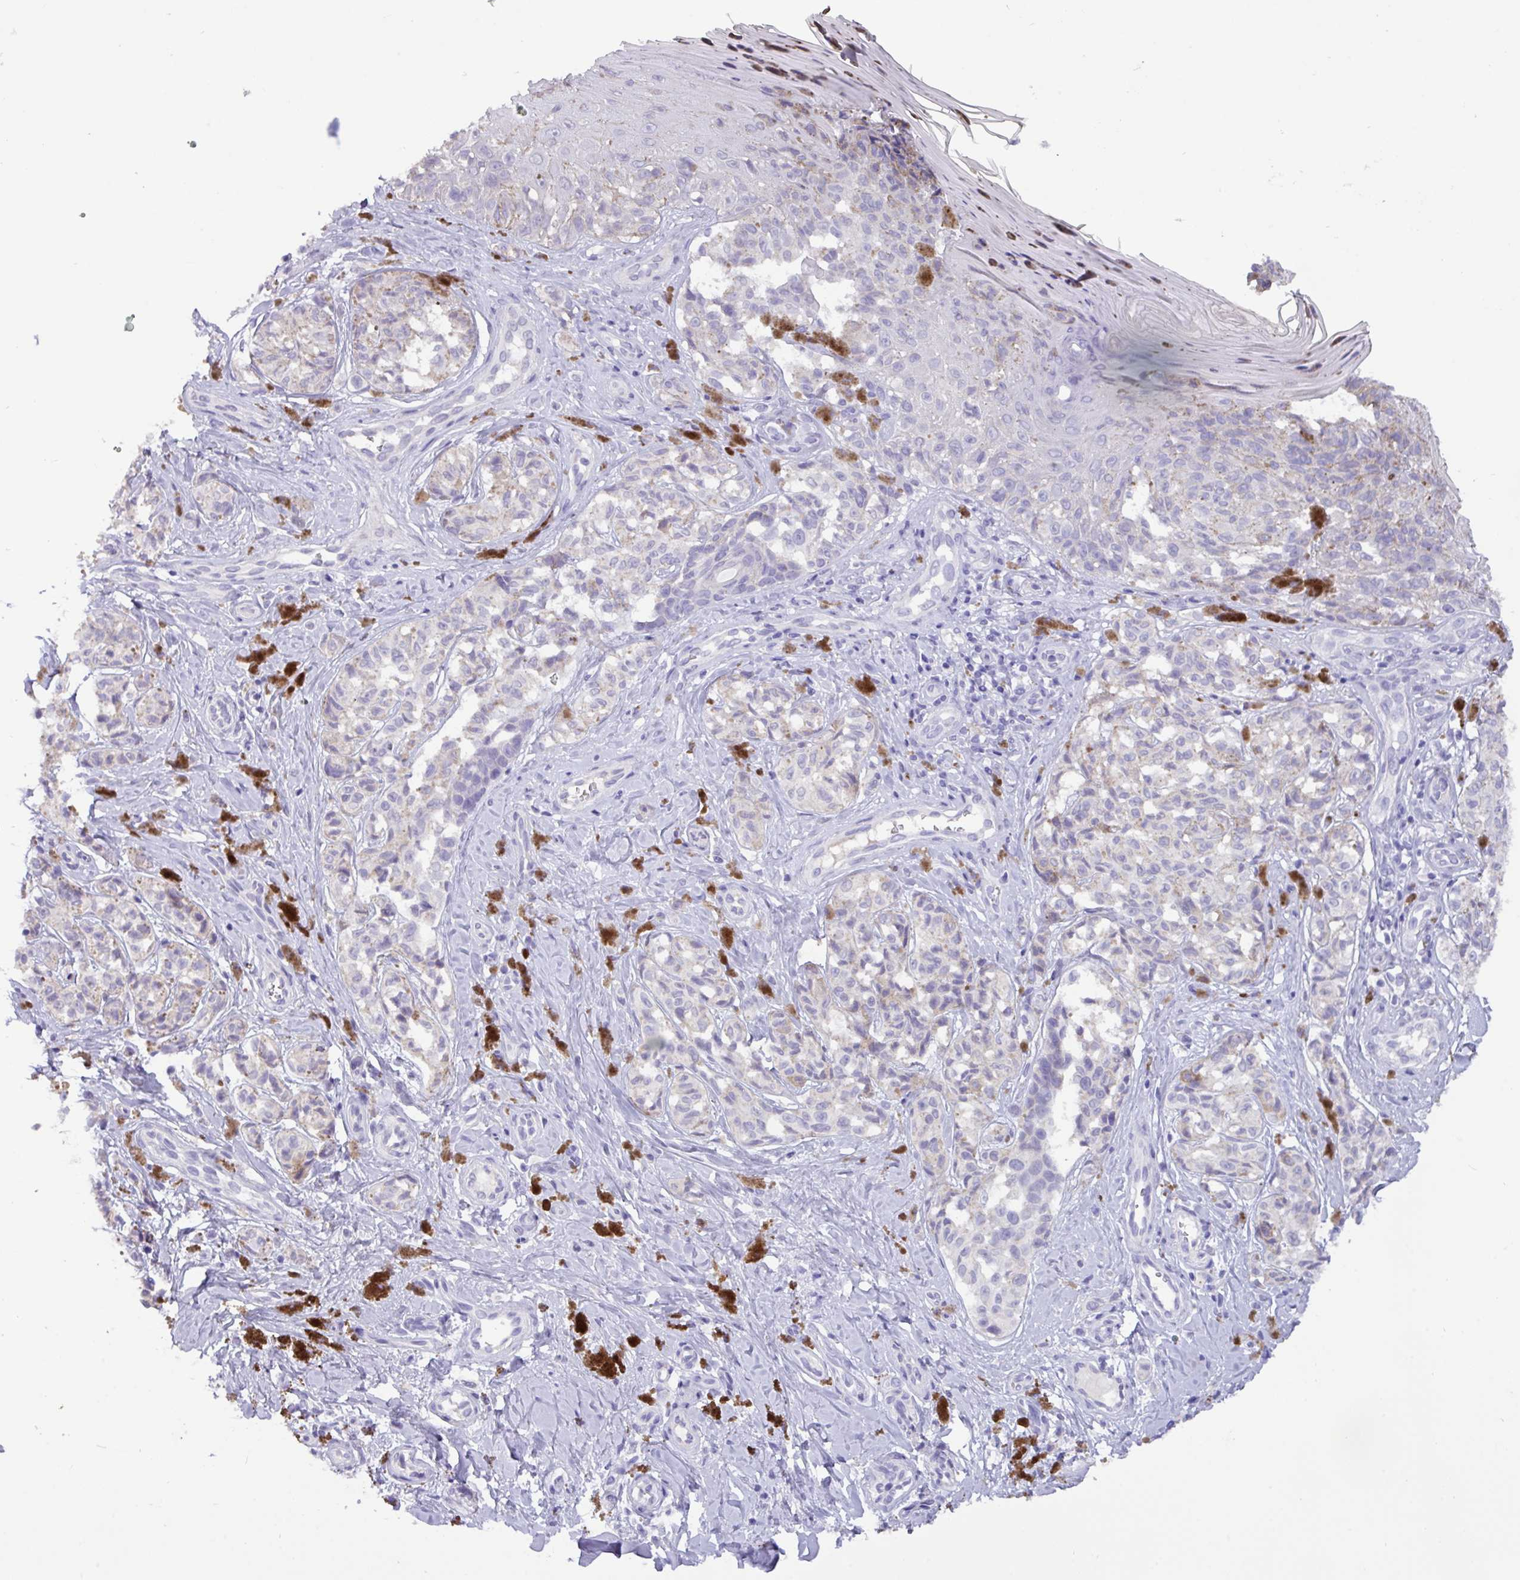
{"staining": {"intensity": "negative", "quantity": "none", "location": "none"}, "tissue": "melanoma", "cell_type": "Tumor cells", "image_type": "cancer", "snomed": [{"axis": "morphology", "description": "Malignant melanoma, NOS"}, {"axis": "topography", "description": "Skin"}], "caption": "This is an immunohistochemistry histopathology image of melanoma. There is no positivity in tumor cells.", "gene": "EPCAM", "patient": {"sex": "female", "age": 65}}